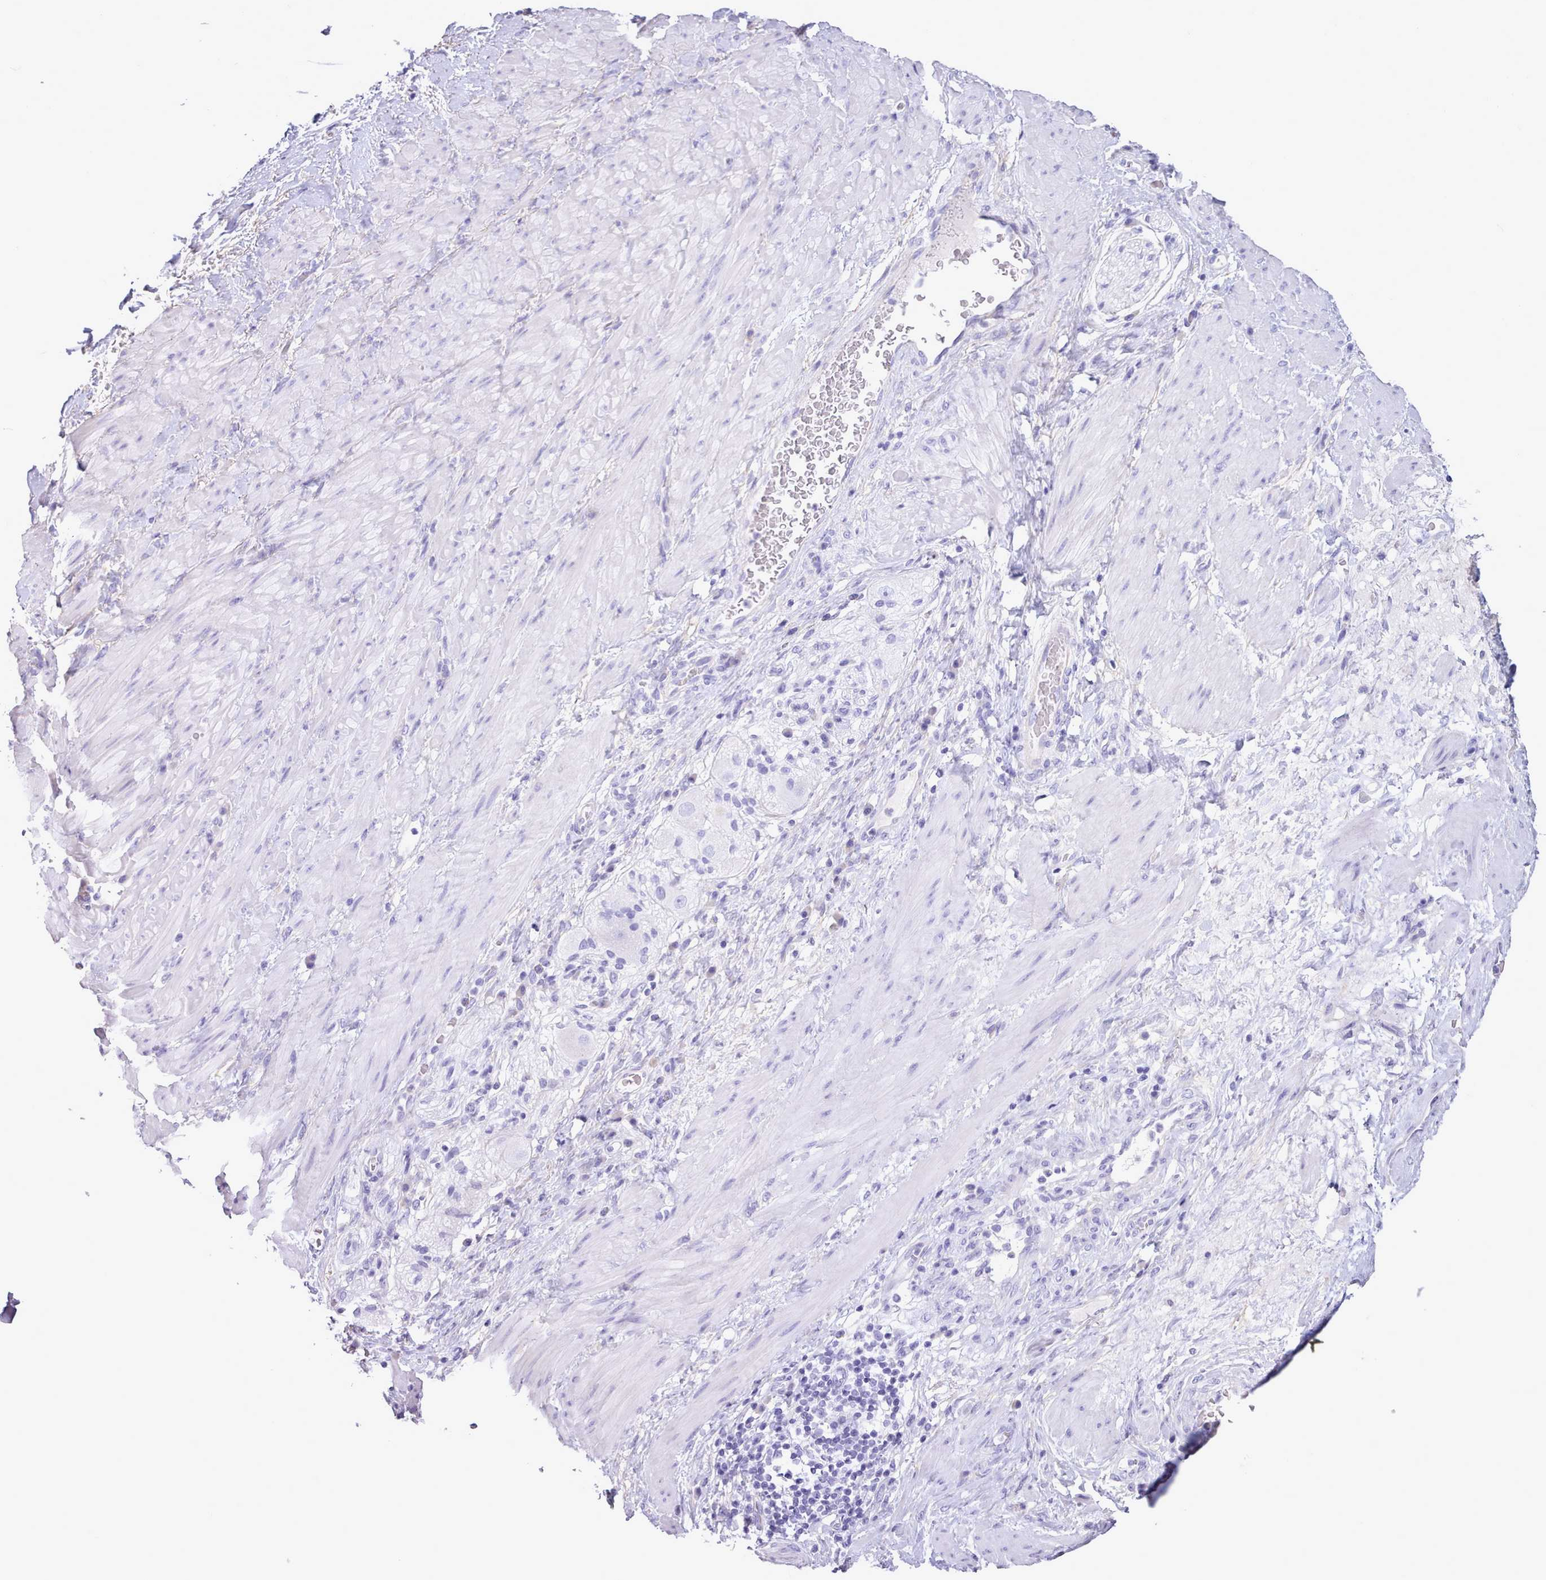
{"staining": {"intensity": "negative", "quantity": "none", "location": "none"}, "tissue": "stomach cancer", "cell_type": "Tumor cells", "image_type": "cancer", "snomed": [{"axis": "morphology", "description": "Normal tissue, NOS"}, {"axis": "morphology", "description": "Adenocarcinoma, NOS"}, {"axis": "topography", "description": "Stomach"}], "caption": "Human stomach adenocarcinoma stained for a protein using immunohistochemistry (IHC) exhibits no expression in tumor cells.", "gene": "CYP2A13", "patient": {"sex": "female", "age": 64}}